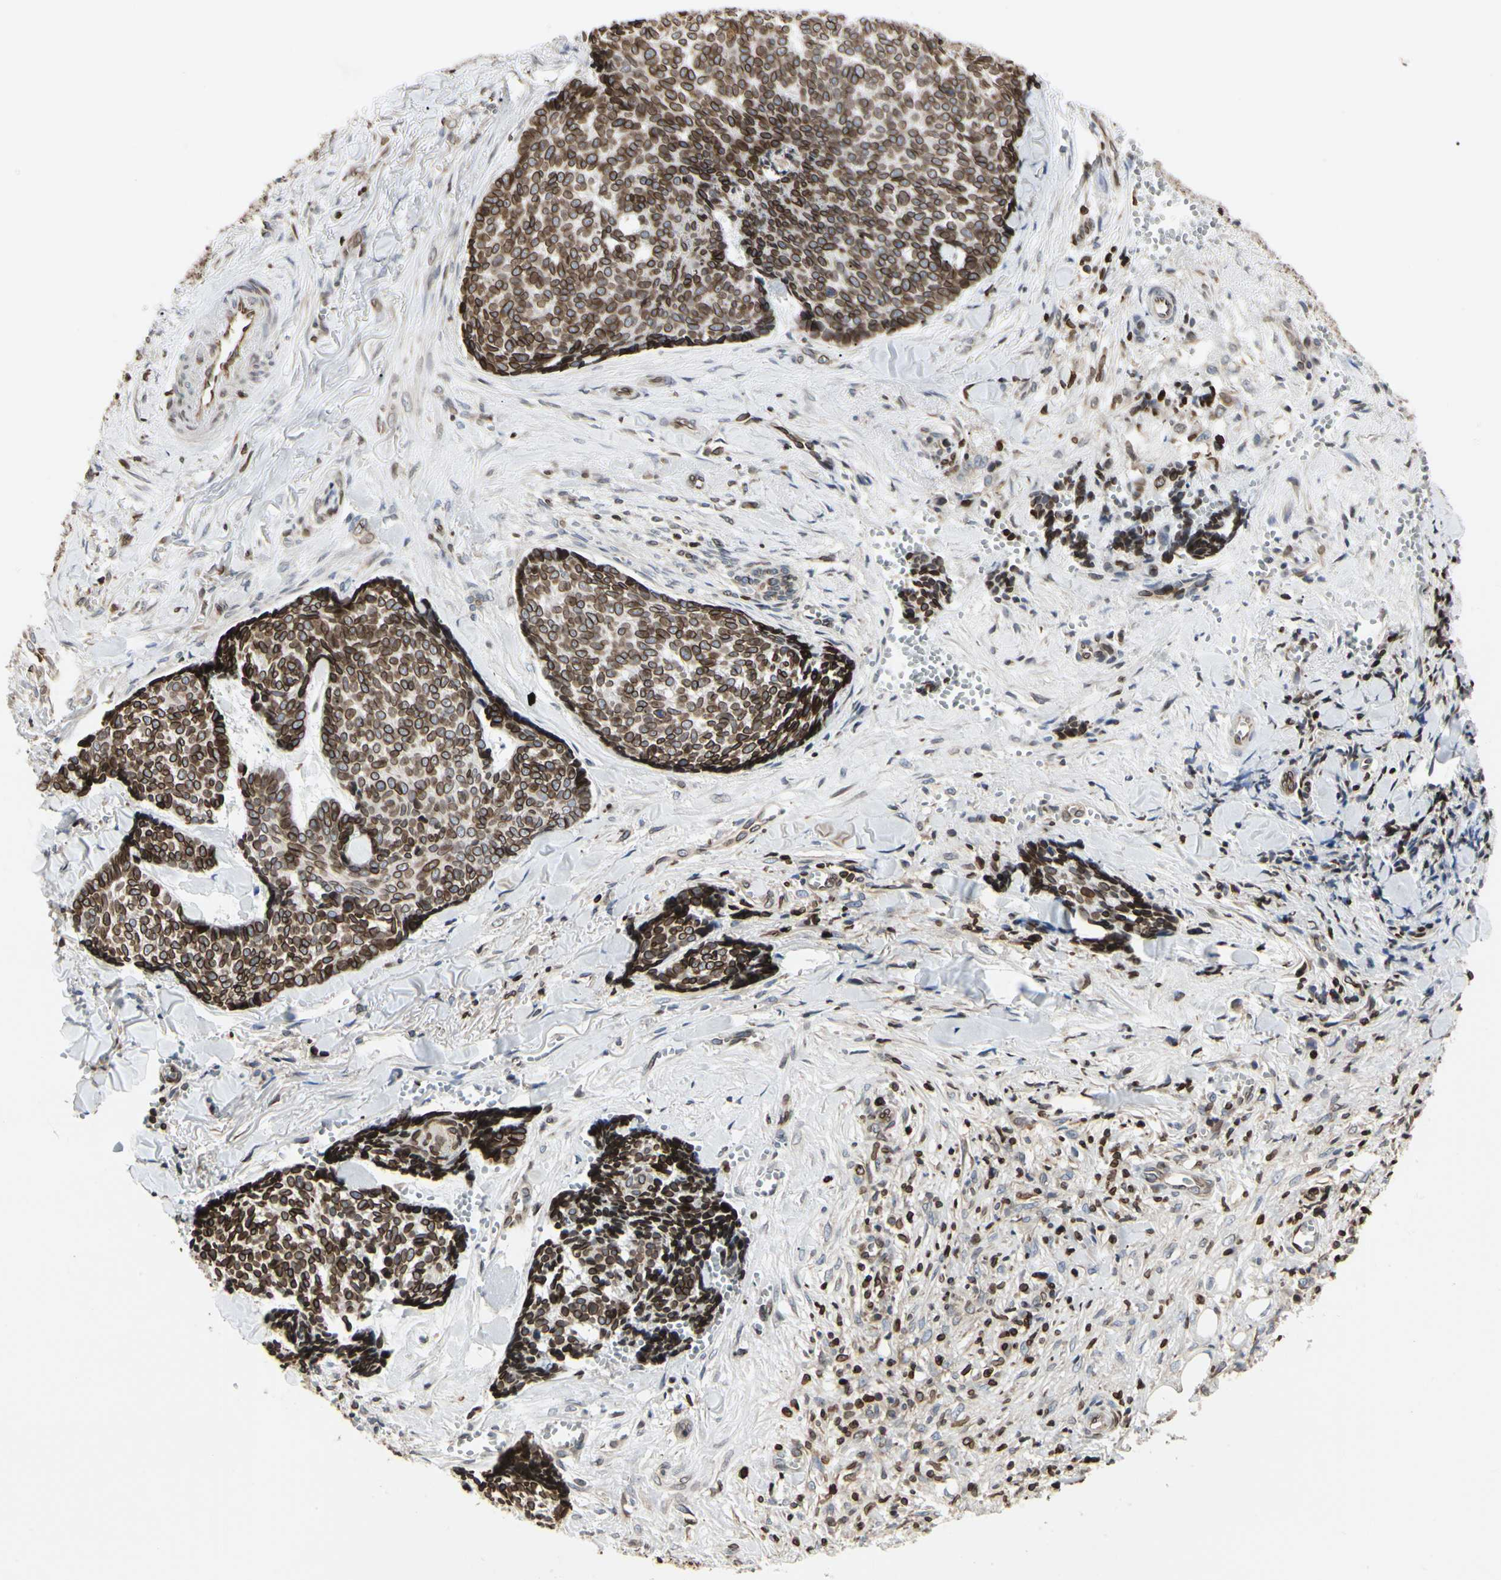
{"staining": {"intensity": "strong", "quantity": ">75%", "location": "cytoplasmic/membranous,nuclear"}, "tissue": "skin cancer", "cell_type": "Tumor cells", "image_type": "cancer", "snomed": [{"axis": "morphology", "description": "Basal cell carcinoma"}, {"axis": "topography", "description": "Skin"}], "caption": "Brown immunohistochemical staining in human skin cancer reveals strong cytoplasmic/membranous and nuclear staining in about >75% of tumor cells.", "gene": "TMPO", "patient": {"sex": "male", "age": 84}}